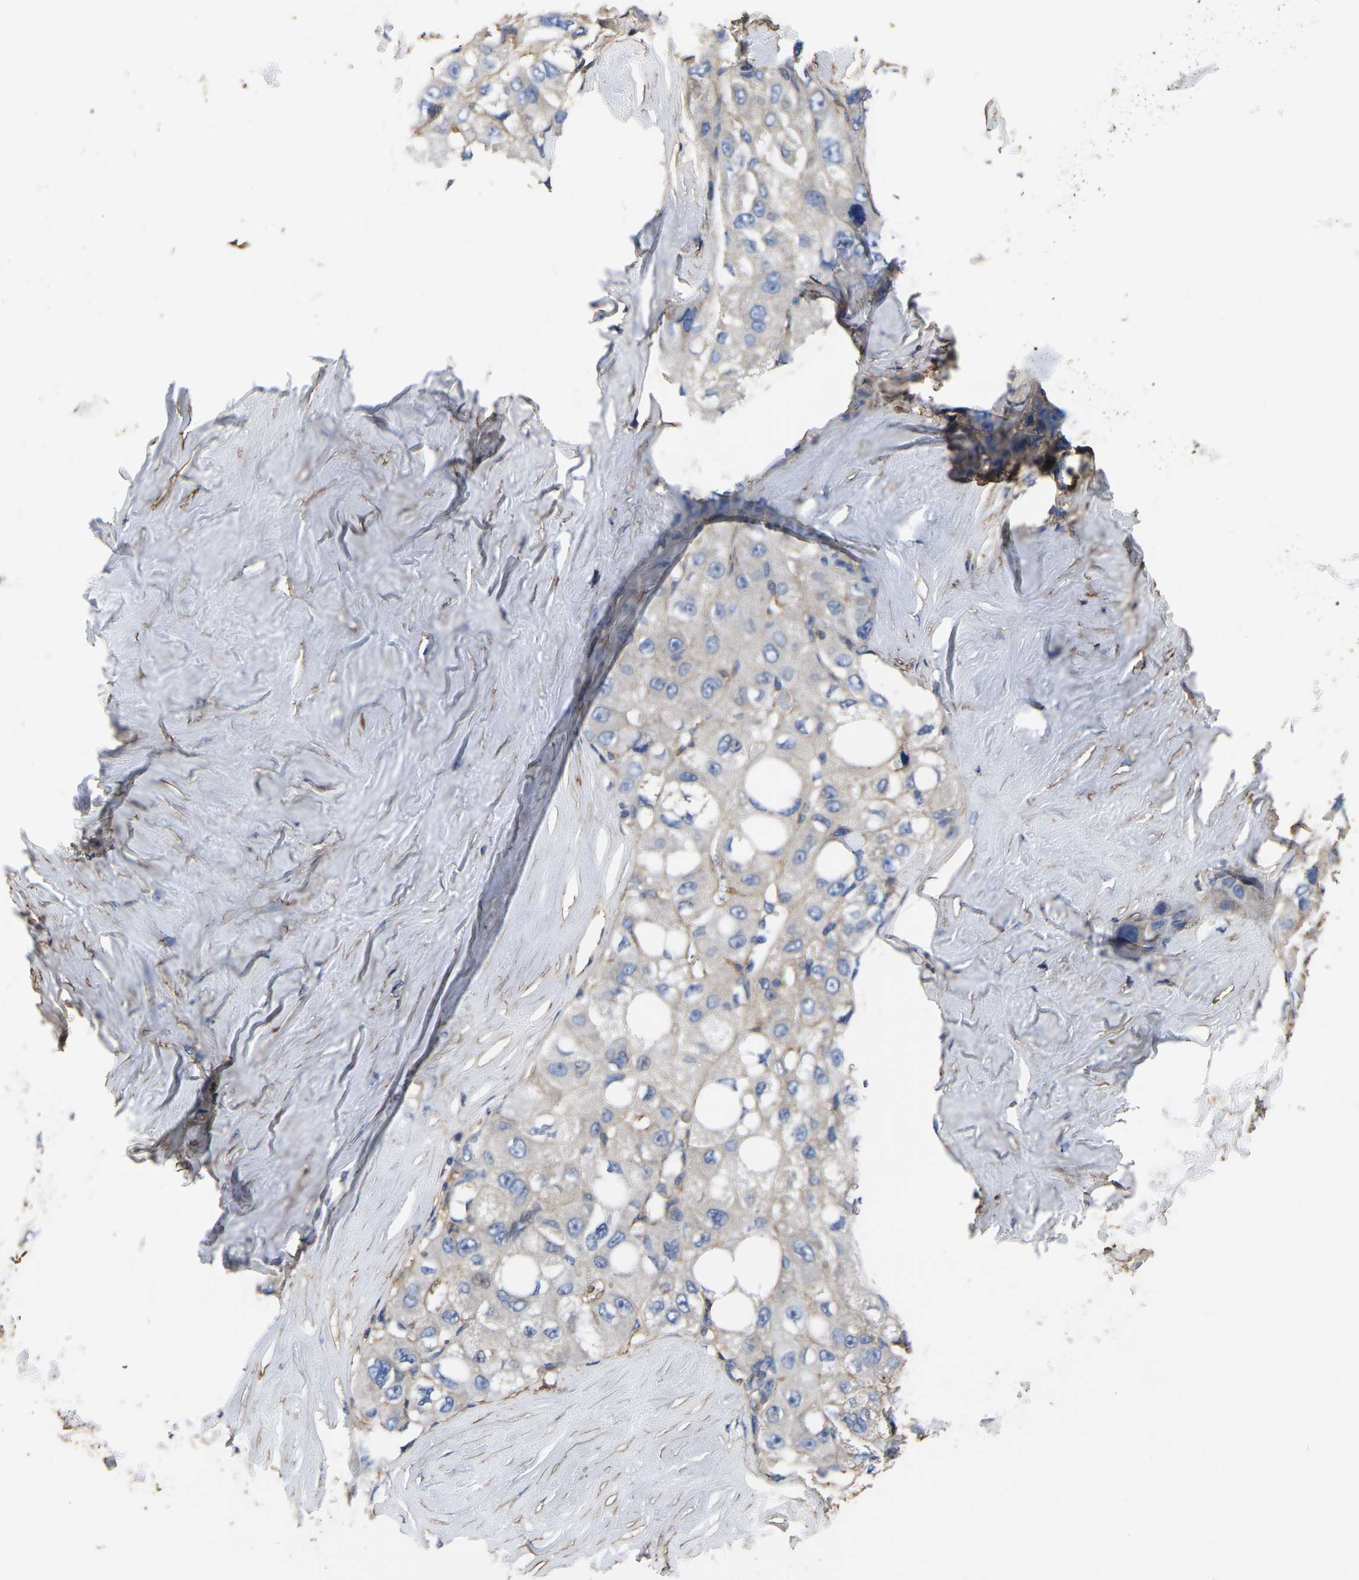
{"staining": {"intensity": "negative", "quantity": "none", "location": "none"}, "tissue": "liver cancer", "cell_type": "Tumor cells", "image_type": "cancer", "snomed": [{"axis": "morphology", "description": "Carcinoma, Hepatocellular, NOS"}, {"axis": "topography", "description": "Liver"}], "caption": "IHC micrograph of liver cancer (hepatocellular carcinoma) stained for a protein (brown), which reveals no positivity in tumor cells.", "gene": "ARMT1", "patient": {"sex": "male", "age": 80}}